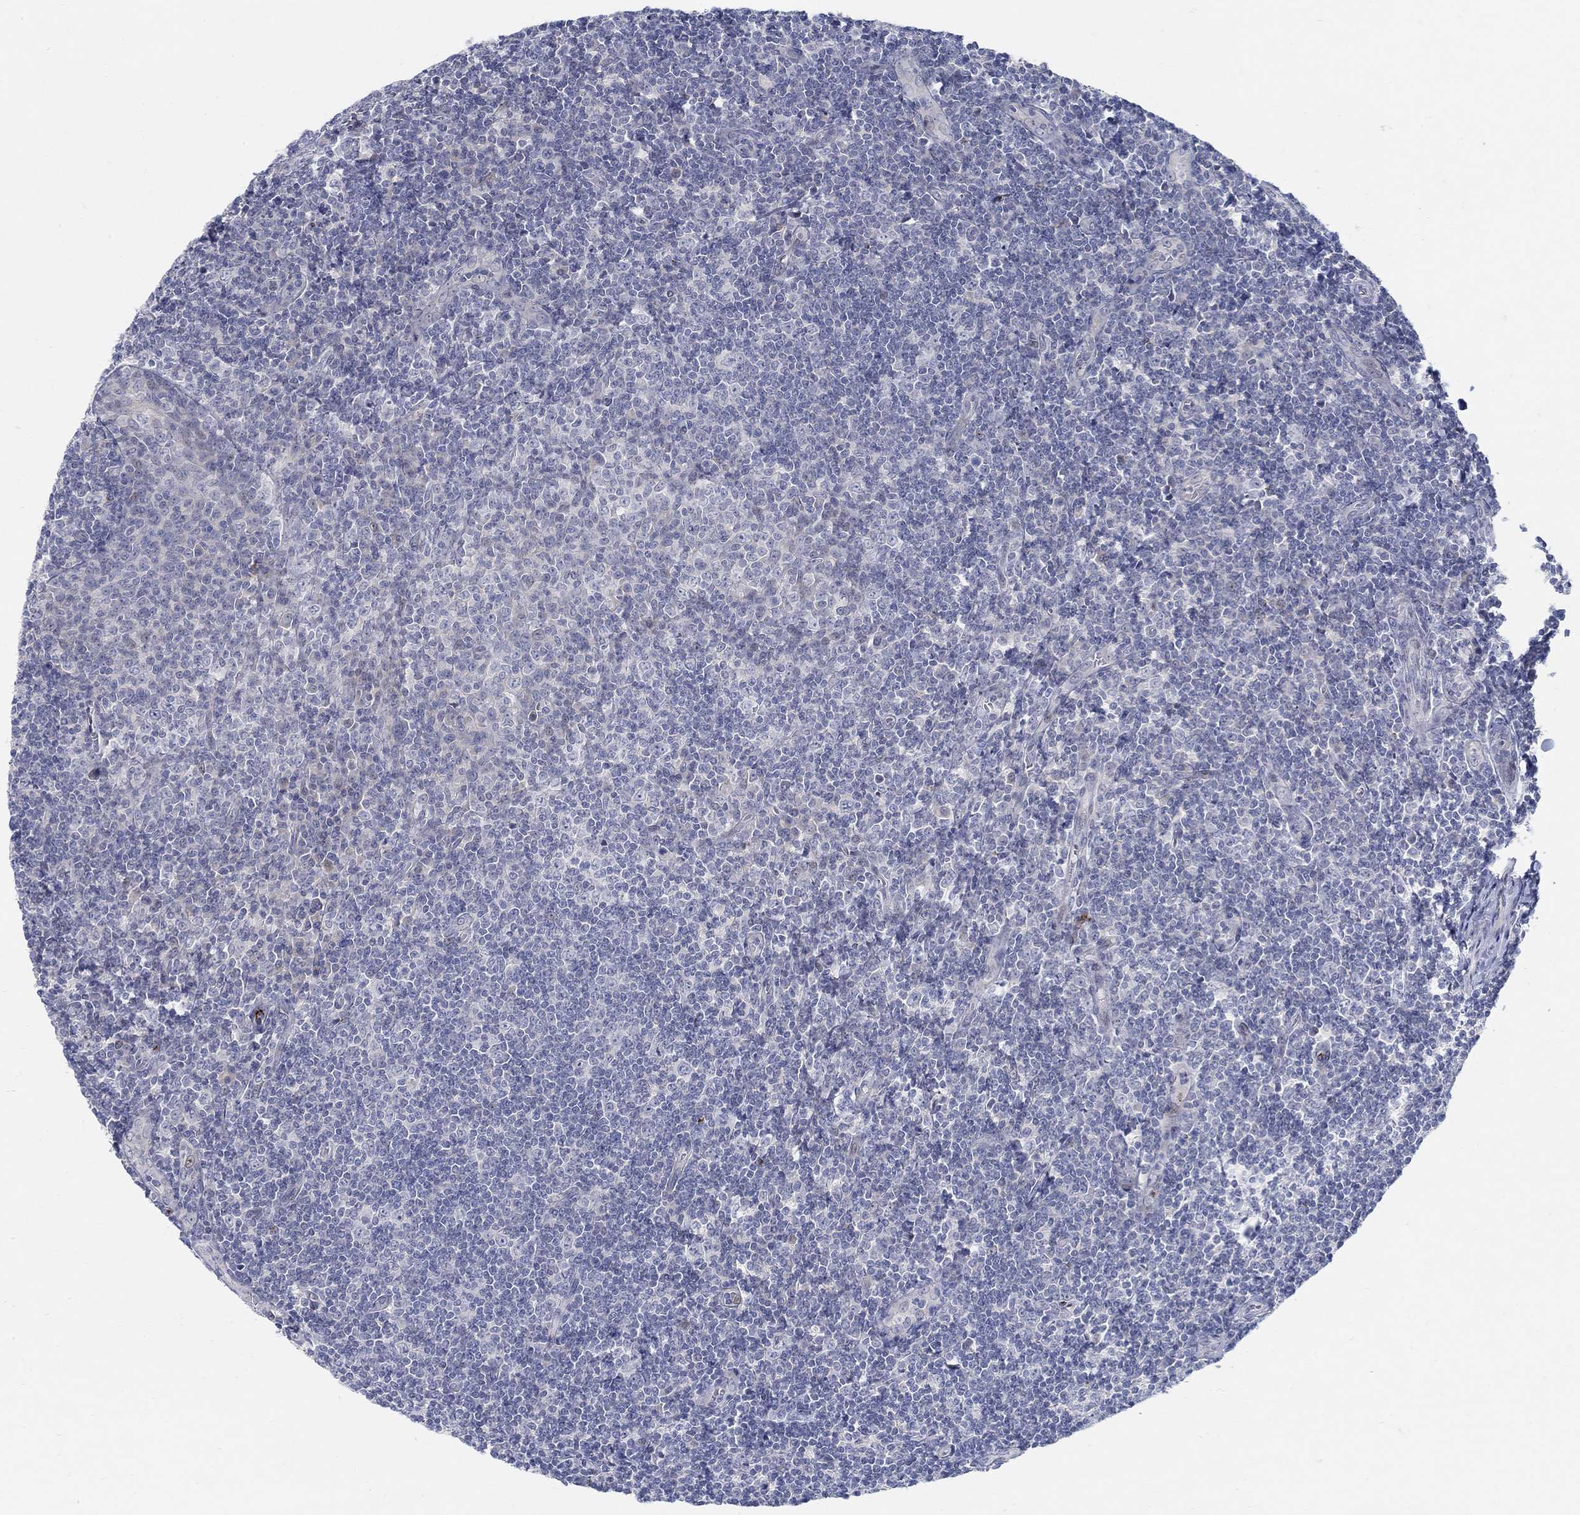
{"staining": {"intensity": "negative", "quantity": "none", "location": "none"}, "tissue": "tonsil", "cell_type": "Germinal center cells", "image_type": "normal", "snomed": [{"axis": "morphology", "description": "Normal tissue, NOS"}, {"axis": "morphology", "description": "Inflammation, NOS"}, {"axis": "topography", "description": "Tonsil"}], "caption": "Immunohistochemistry photomicrograph of normal human tonsil stained for a protein (brown), which shows no positivity in germinal center cells.", "gene": "ANO7", "patient": {"sex": "female", "age": 31}}